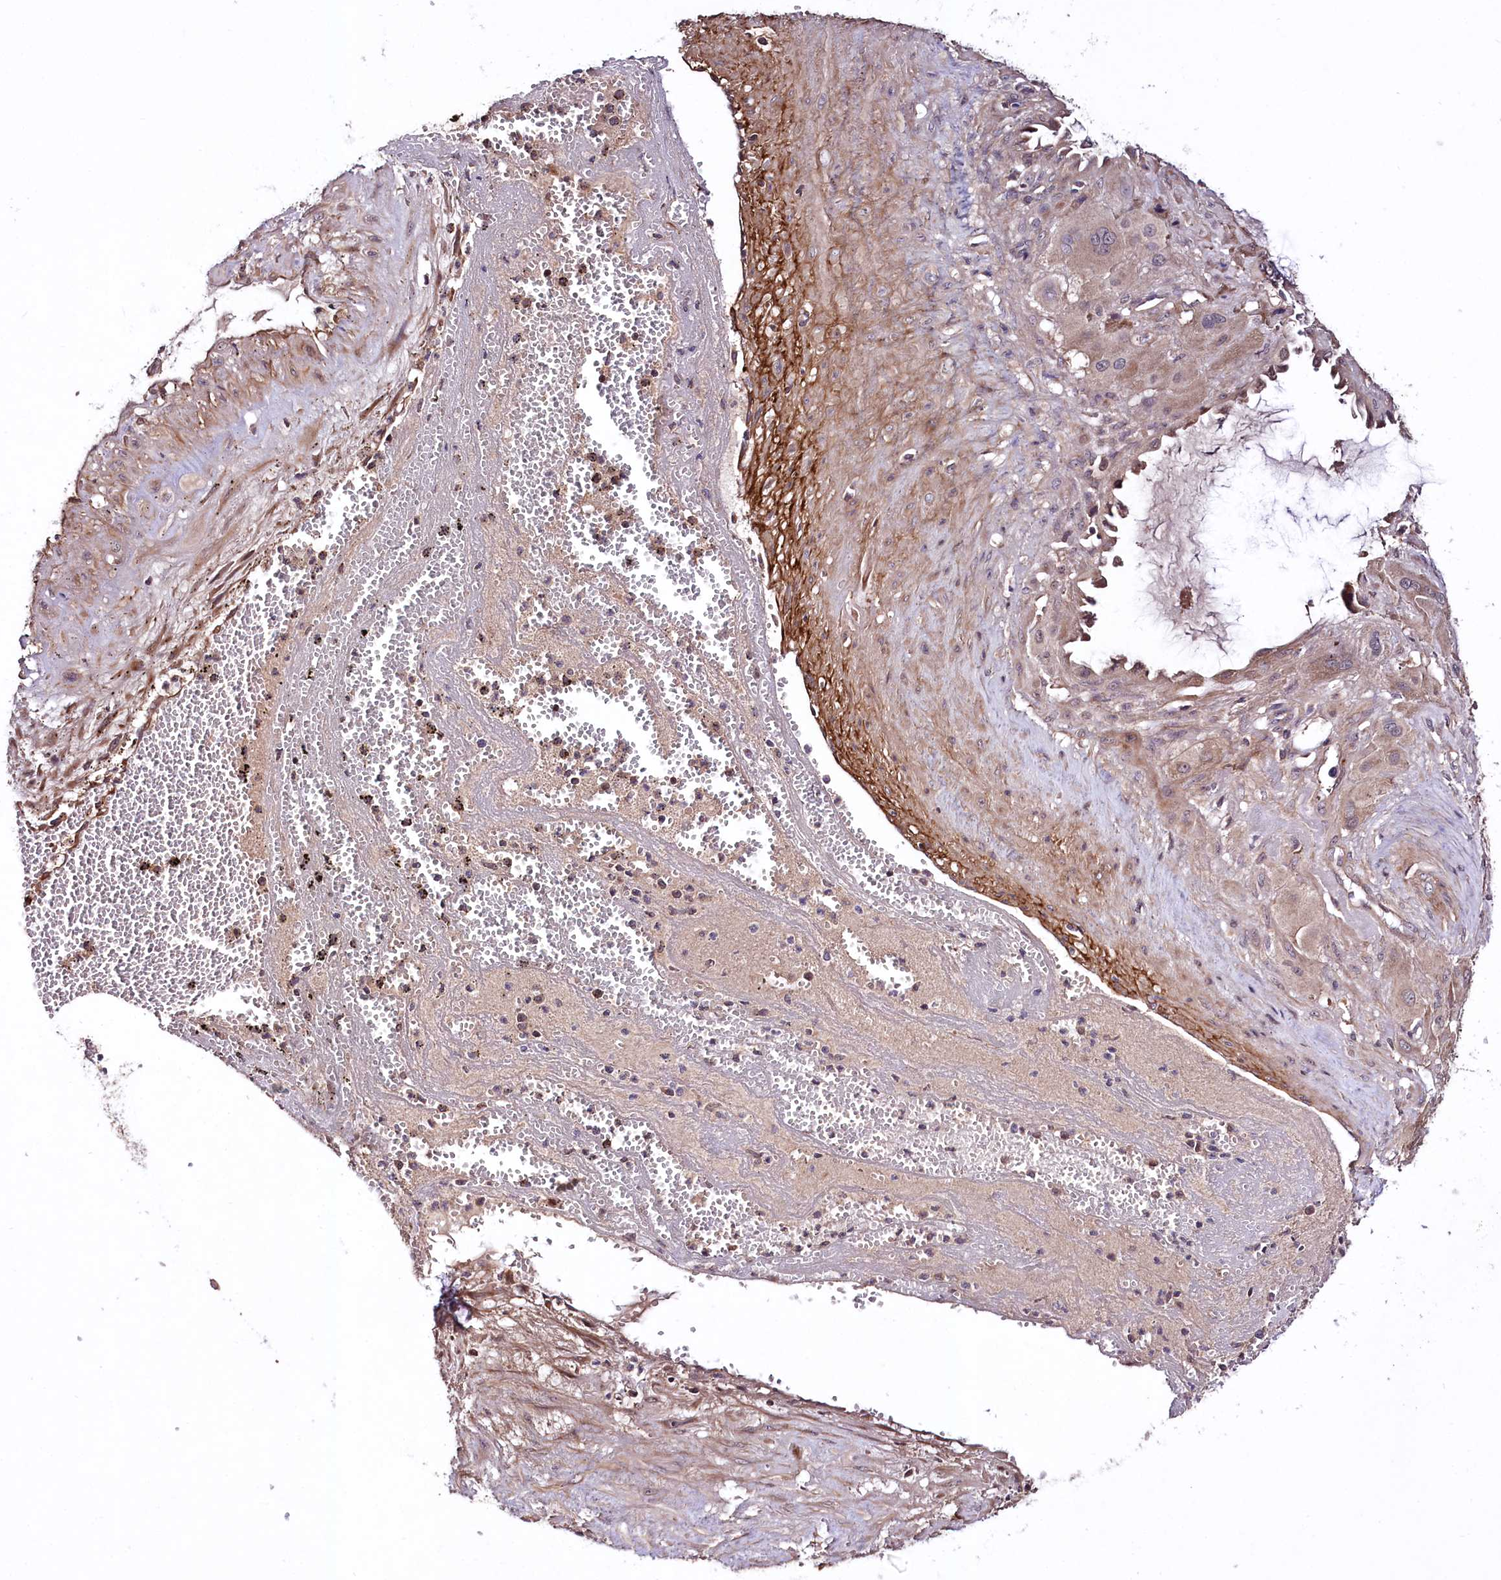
{"staining": {"intensity": "weak", "quantity": ">75%", "location": "cytoplasmic/membranous"}, "tissue": "cervical cancer", "cell_type": "Tumor cells", "image_type": "cancer", "snomed": [{"axis": "morphology", "description": "Squamous cell carcinoma, NOS"}, {"axis": "topography", "description": "Cervix"}], "caption": "Immunohistochemical staining of human cervical cancer exhibits low levels of weak cytoplasmic/membranous staining in approximately >75% of tumor cells.", "gene": "TNPO3", "patient": {"sex": "female", "age": 34}}